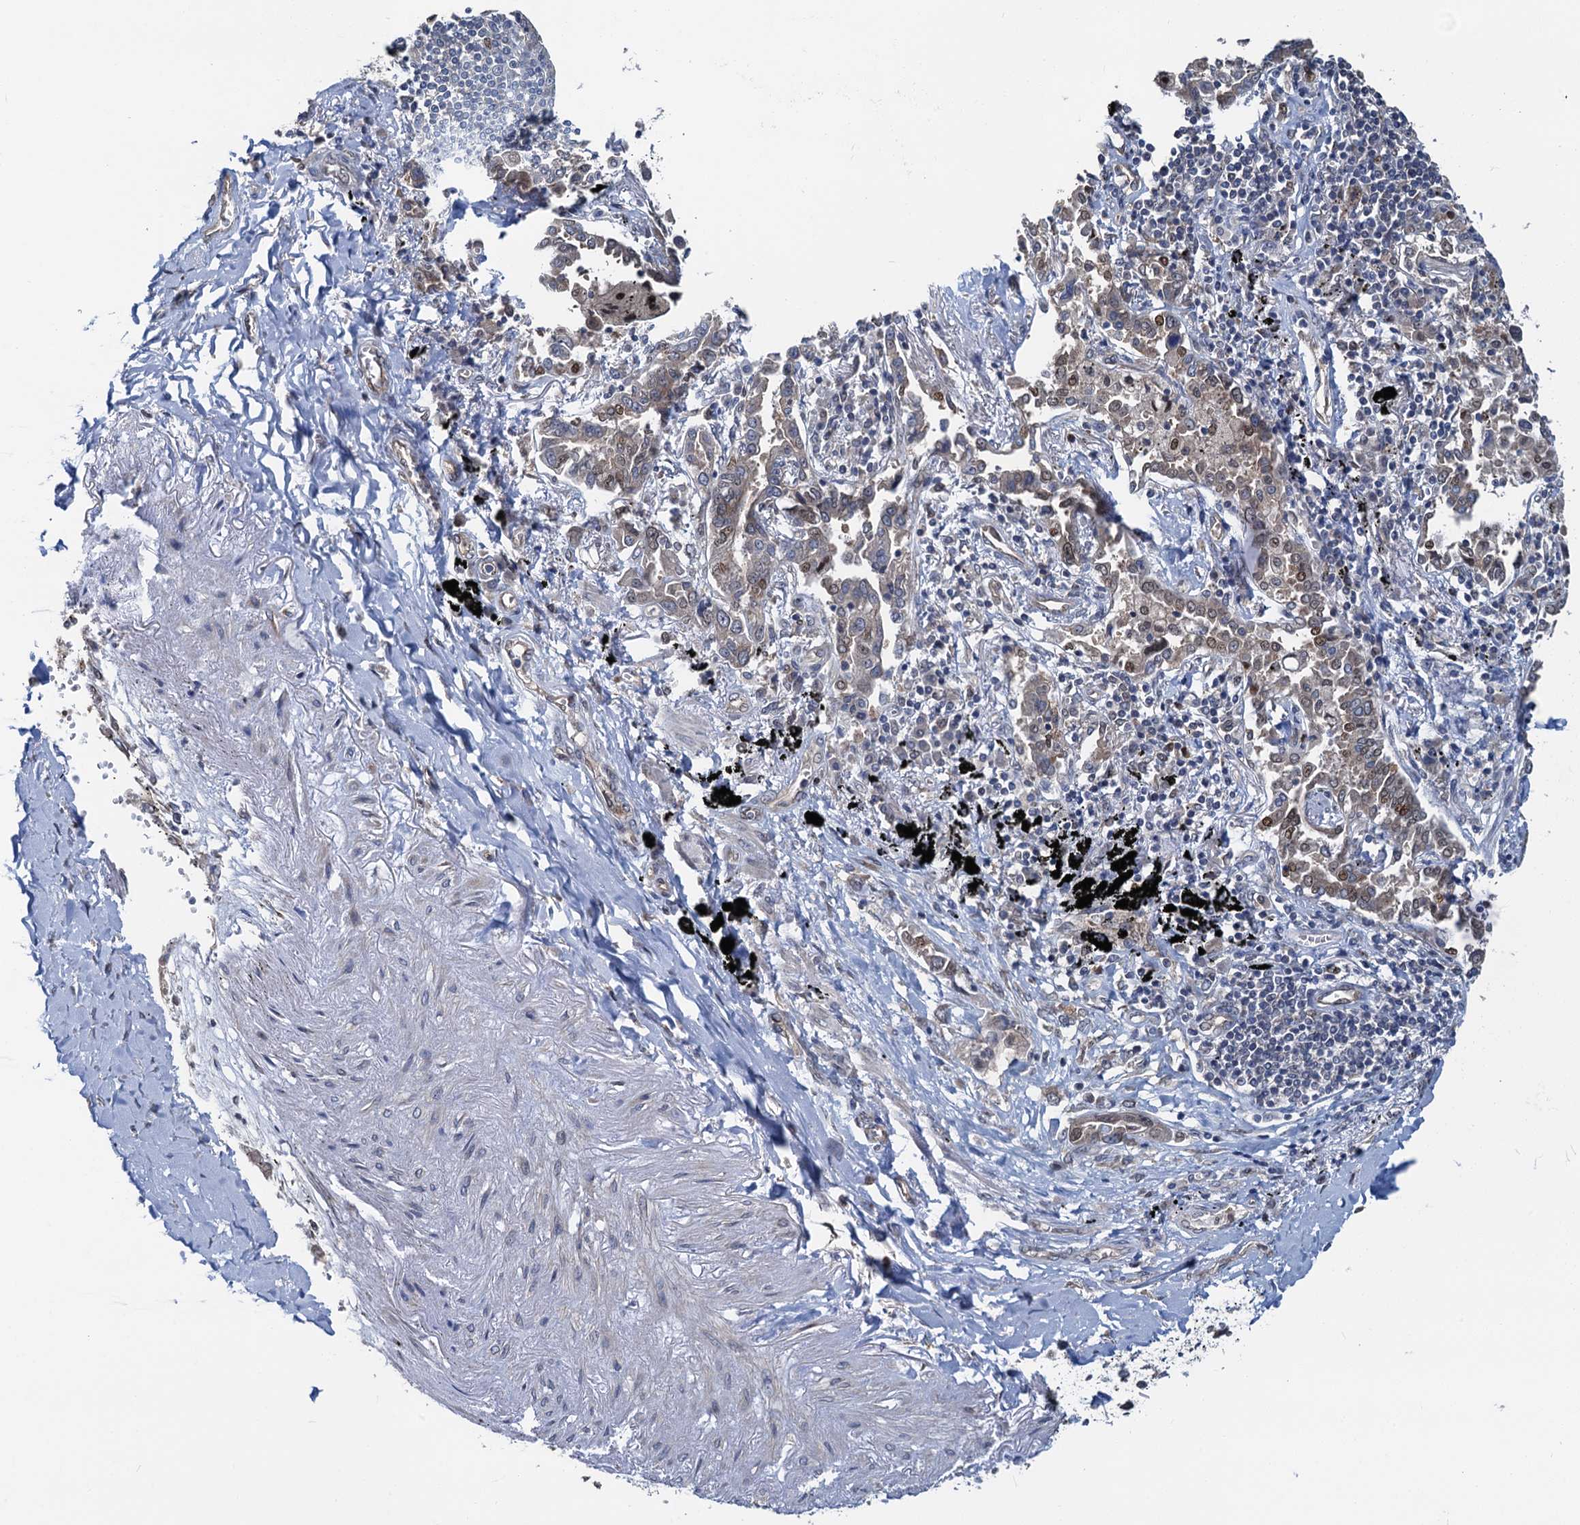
{"staining": {"intensity": "weak", "quantity": "<25%", "location": "nuclear"}, "tissue": "lung cancer", "cell_type": "Tumor cells", "image_type": "cancer", "snomed": [{"axis": "morphology", "description": "Adenocarcinoma, NOS"}, {"axis": "topography", "description": "Lung"}], "caption": "There is no significant positivity in tumor cells of lung adenocarcinoma. (Stains: DAB immunohistochemistry with hematoxylin counter stain, Microscopy: brightfield microscopy at high magnification).", "gene": "RNF125", "patient": {"sex": "male", "age": 67}}